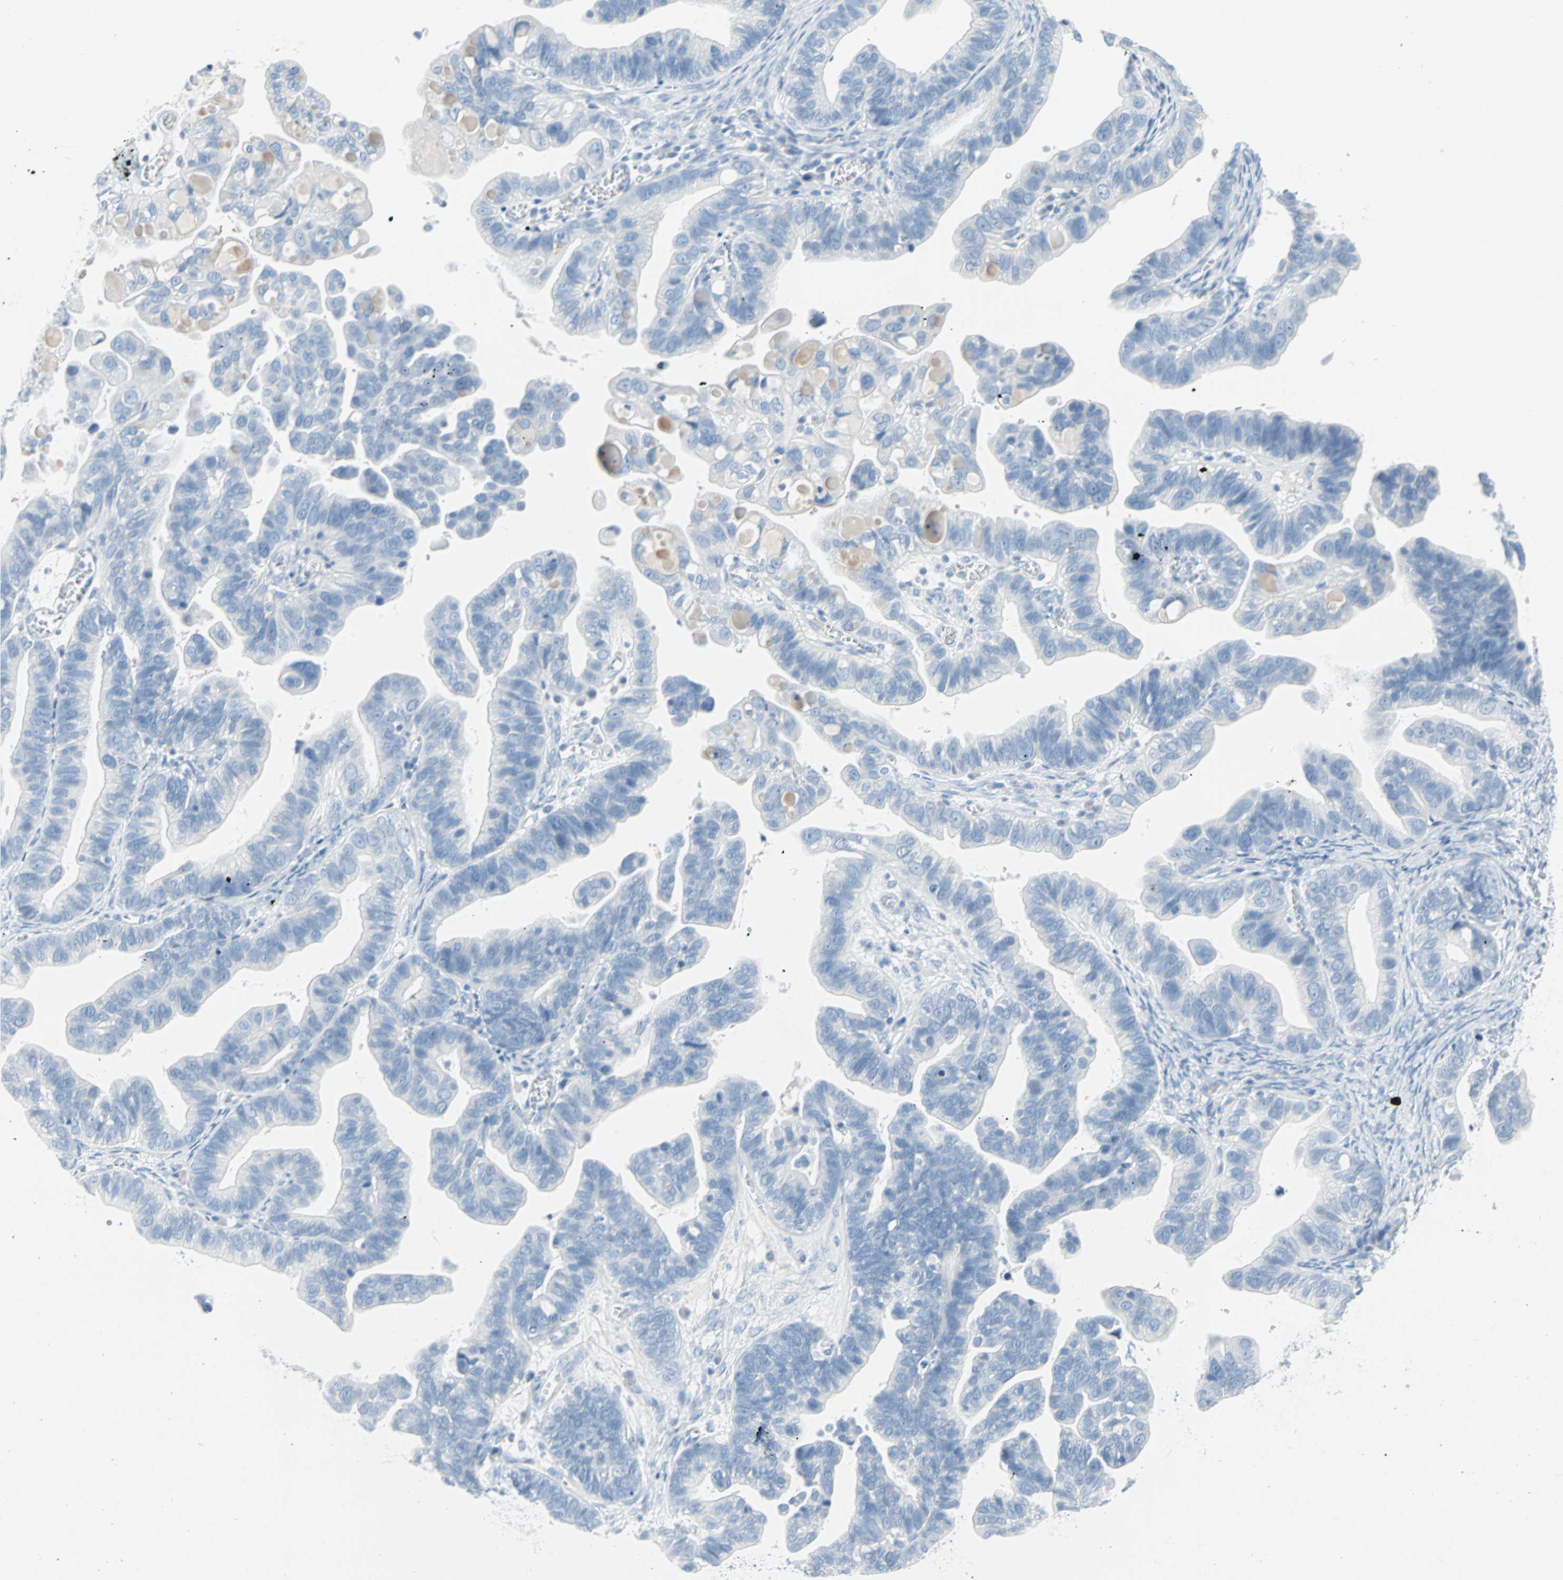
{"staining": {"intensity": "negative", "quantity": "none", "location": "none"}, "tissue": "ovarian cancer", "cell_type": "Tumor cells", "image_type": "cancer", "snomed": [{"axis": "morphology", "description": "Cystadenocarcinoma, serous, NOS"}, {"axis": "topography", "description": "Ovary"}], "caption": "Immunohistochemistry of ovarian serous cystadenocarcinoma demonstrates no expression in tumor cells. (IHC, brightfield microscopy, high magnification).", "gene": "STX1A", "patient": {"sex": "female", "age": 56}}